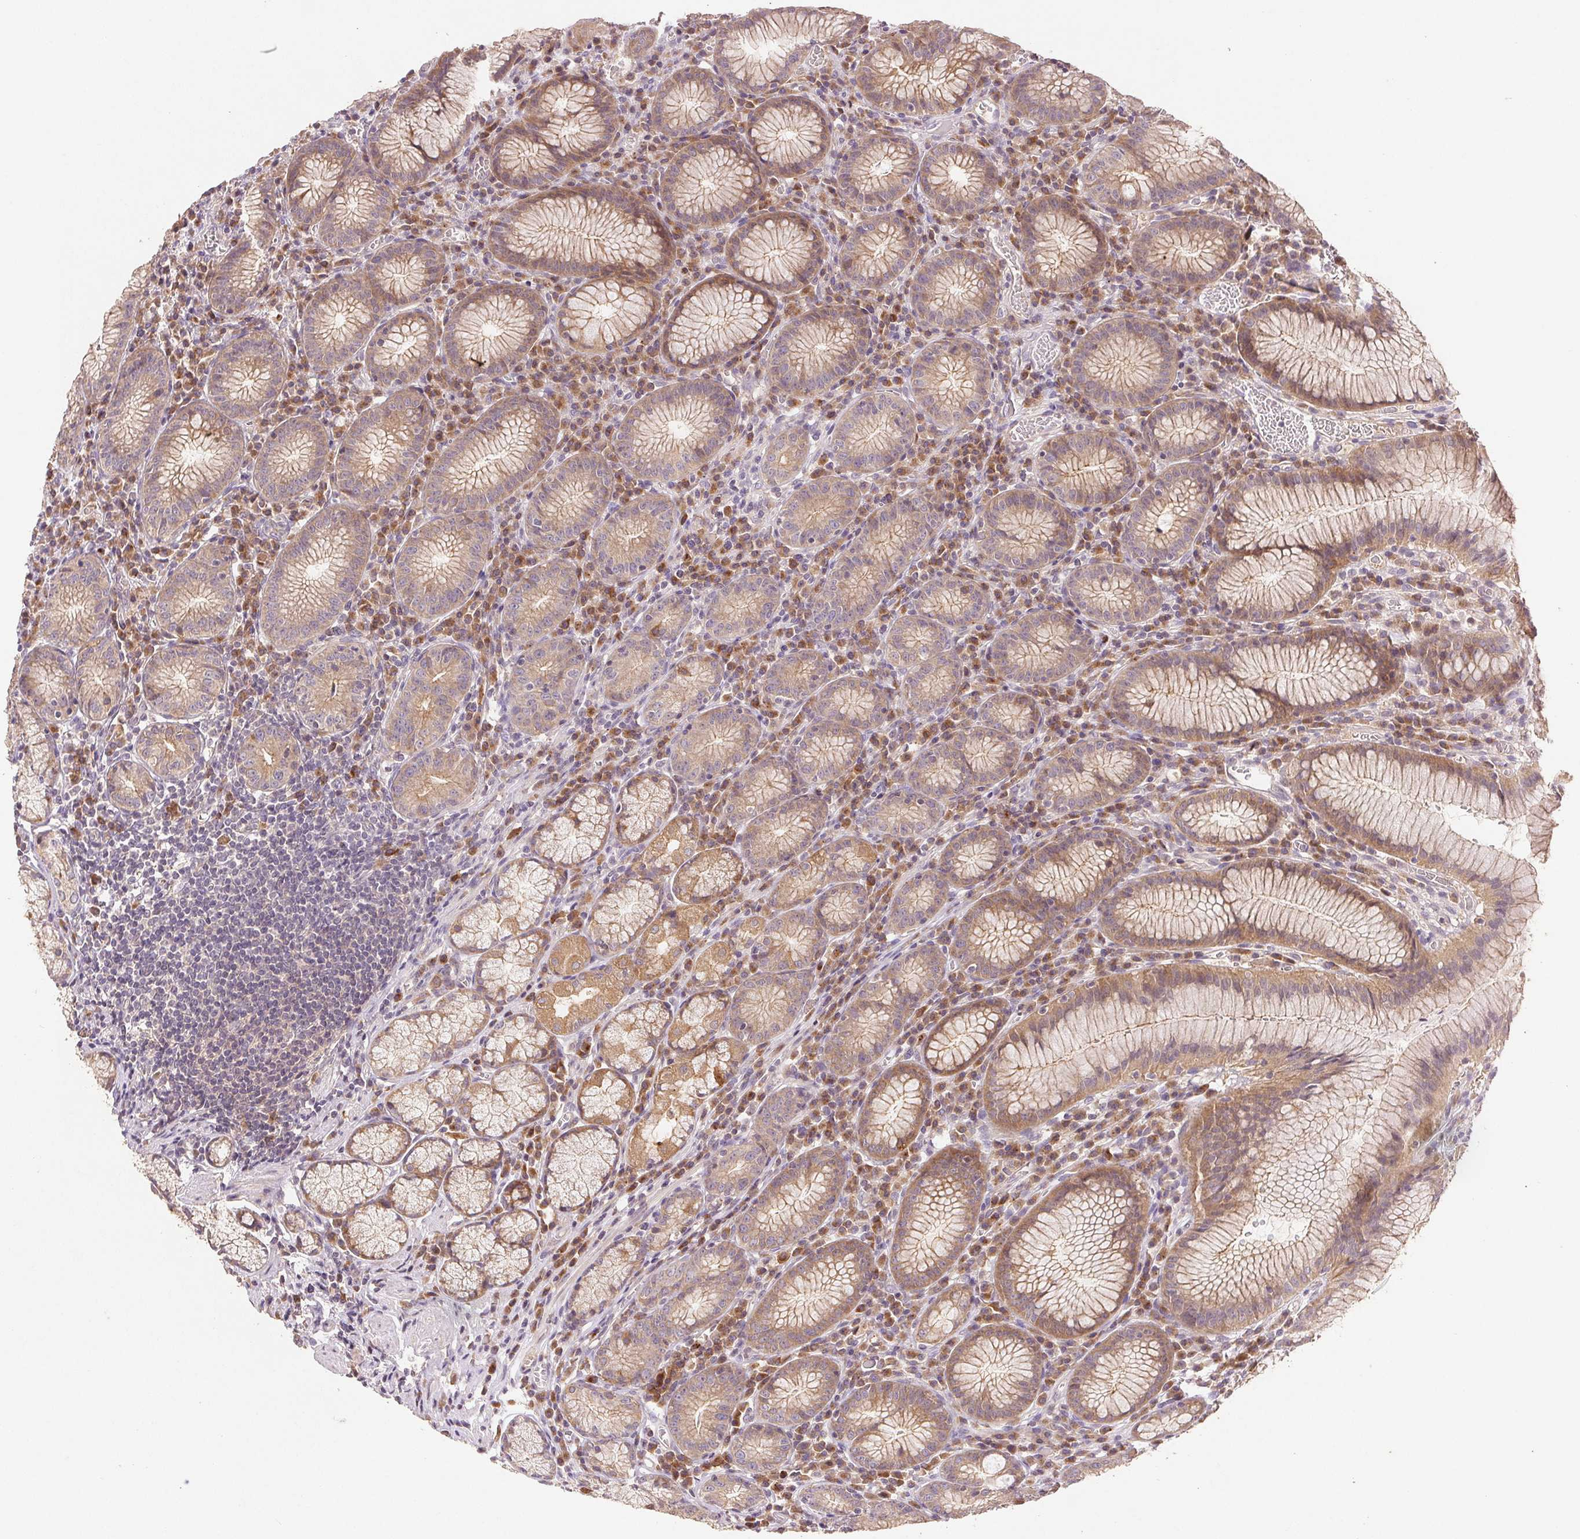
{"staining": {"intensity": "moderate", "quantity": ">75%", "location": "cytoplasmic/membranous"}, "tissue": "stomach", "cell_type": "Glandular cells", "image_type": "normal", "snomed": [{"axis": "morphology", "description": "Normal tissue, NOS"}, {"axis": "topography", "description": "Stomach"}], "caption": "Protein staining of normal stomach reveals moderate cytoplasmic/membranous expression in about >75% of glandular cells.", "gene": "YIF1B", "patient": {"sex": "male", "age": 55}}